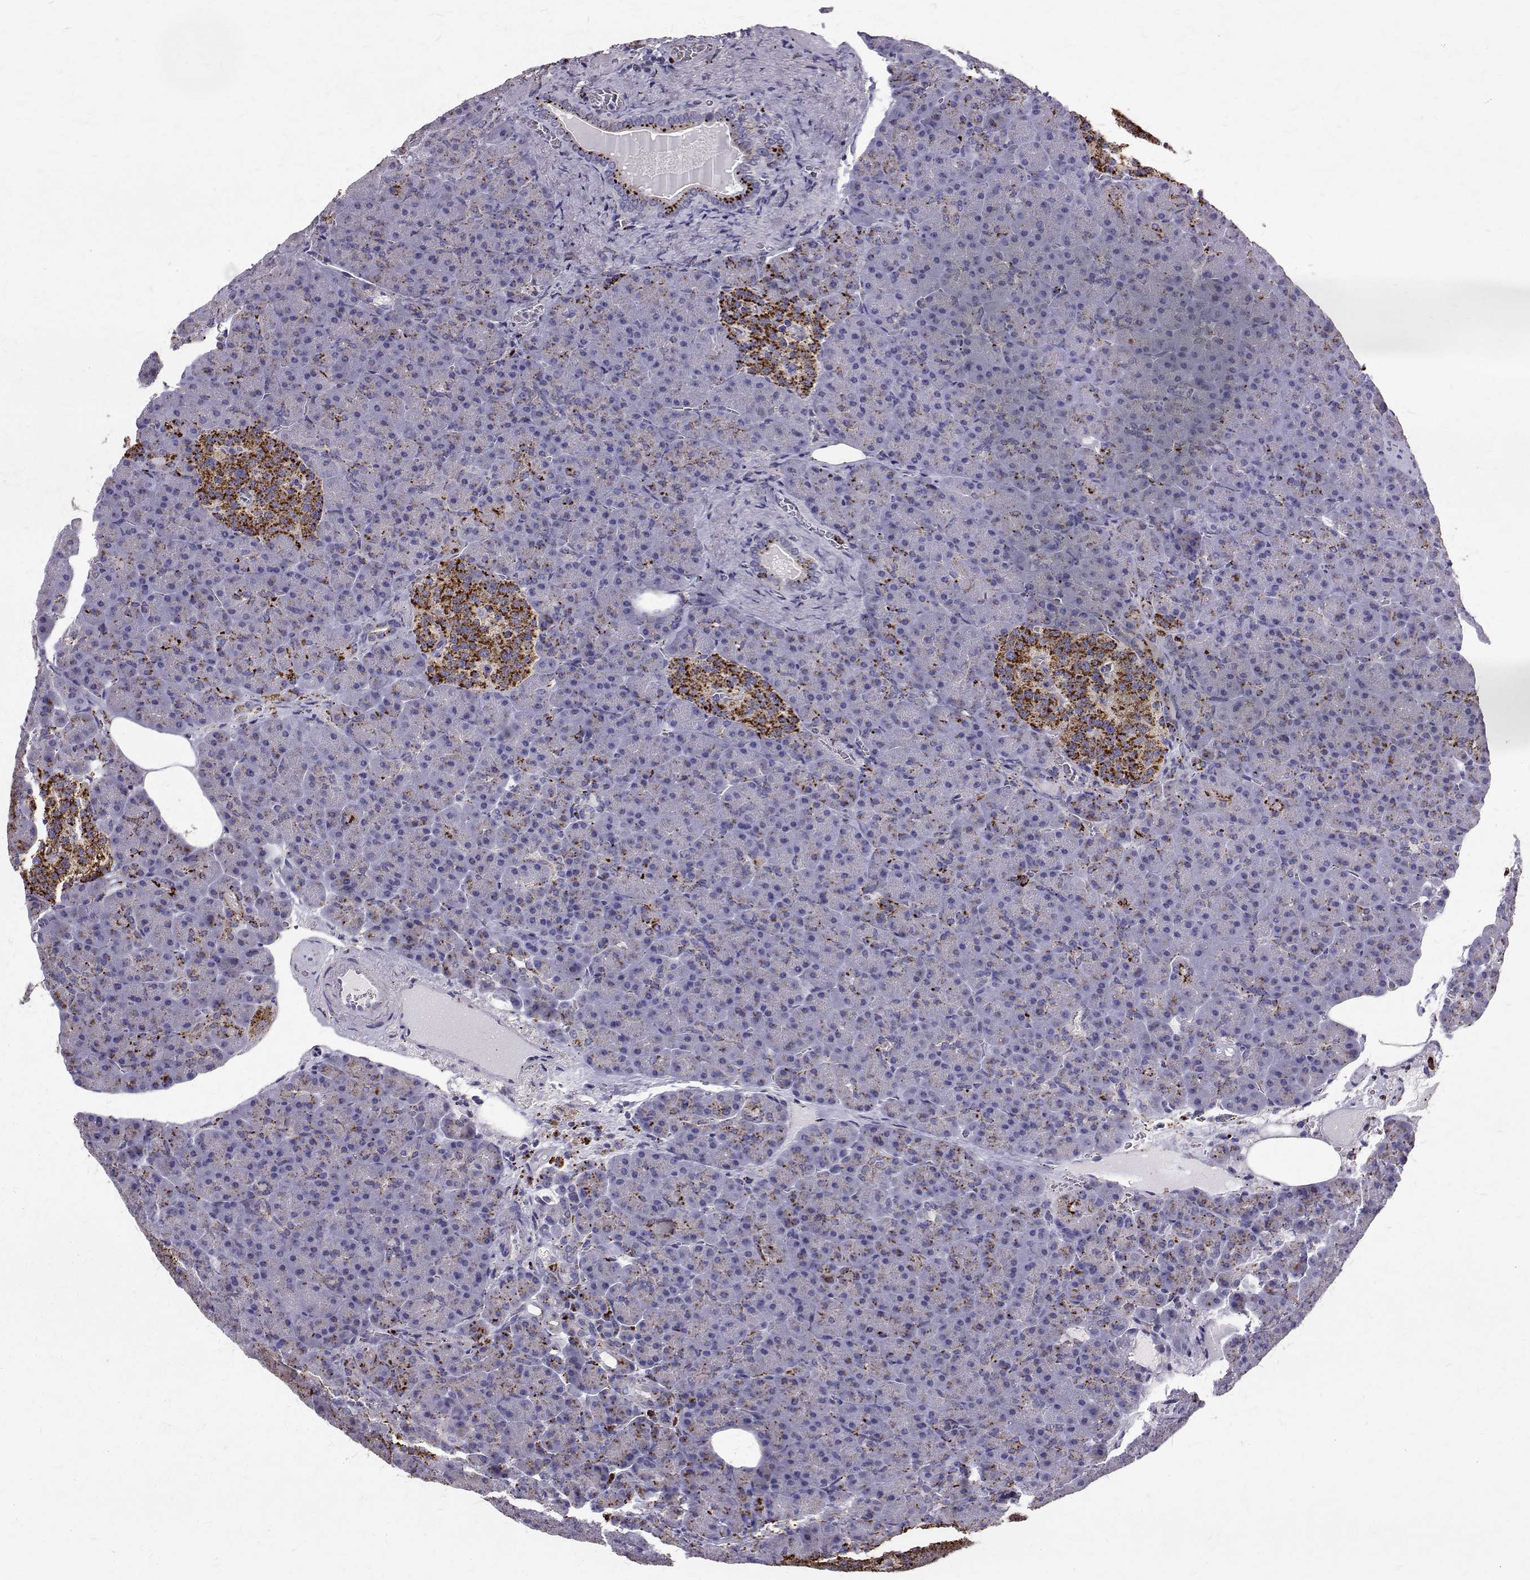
{"staining": {"intensity": "moderate", "quantity": "<25%", "location": "cytoplasmic/membranous"}, "tissue": "pancreas", "cell_type": "Exocrine glandular cells", "image_type": "normal", "snomed": [{"axis": "morphology", "description": "Normal tissue, NOS"}, {"axis": "topography", "description": "Pancreas"}], "caption": "Brown immunohistochemical staining in normal human pancreas shows moderate cytoplasmic/membranous staining in approximately <25% of exocrine glandular cells. The staining is performed using DAB (3,3'-diaminobenzidine) brown chromogen to label protein expression. The nuclei are counter-stained blue using hematoxylin.", "gene": "TPP1", "patient": {"sex": "female", "age": 74}}